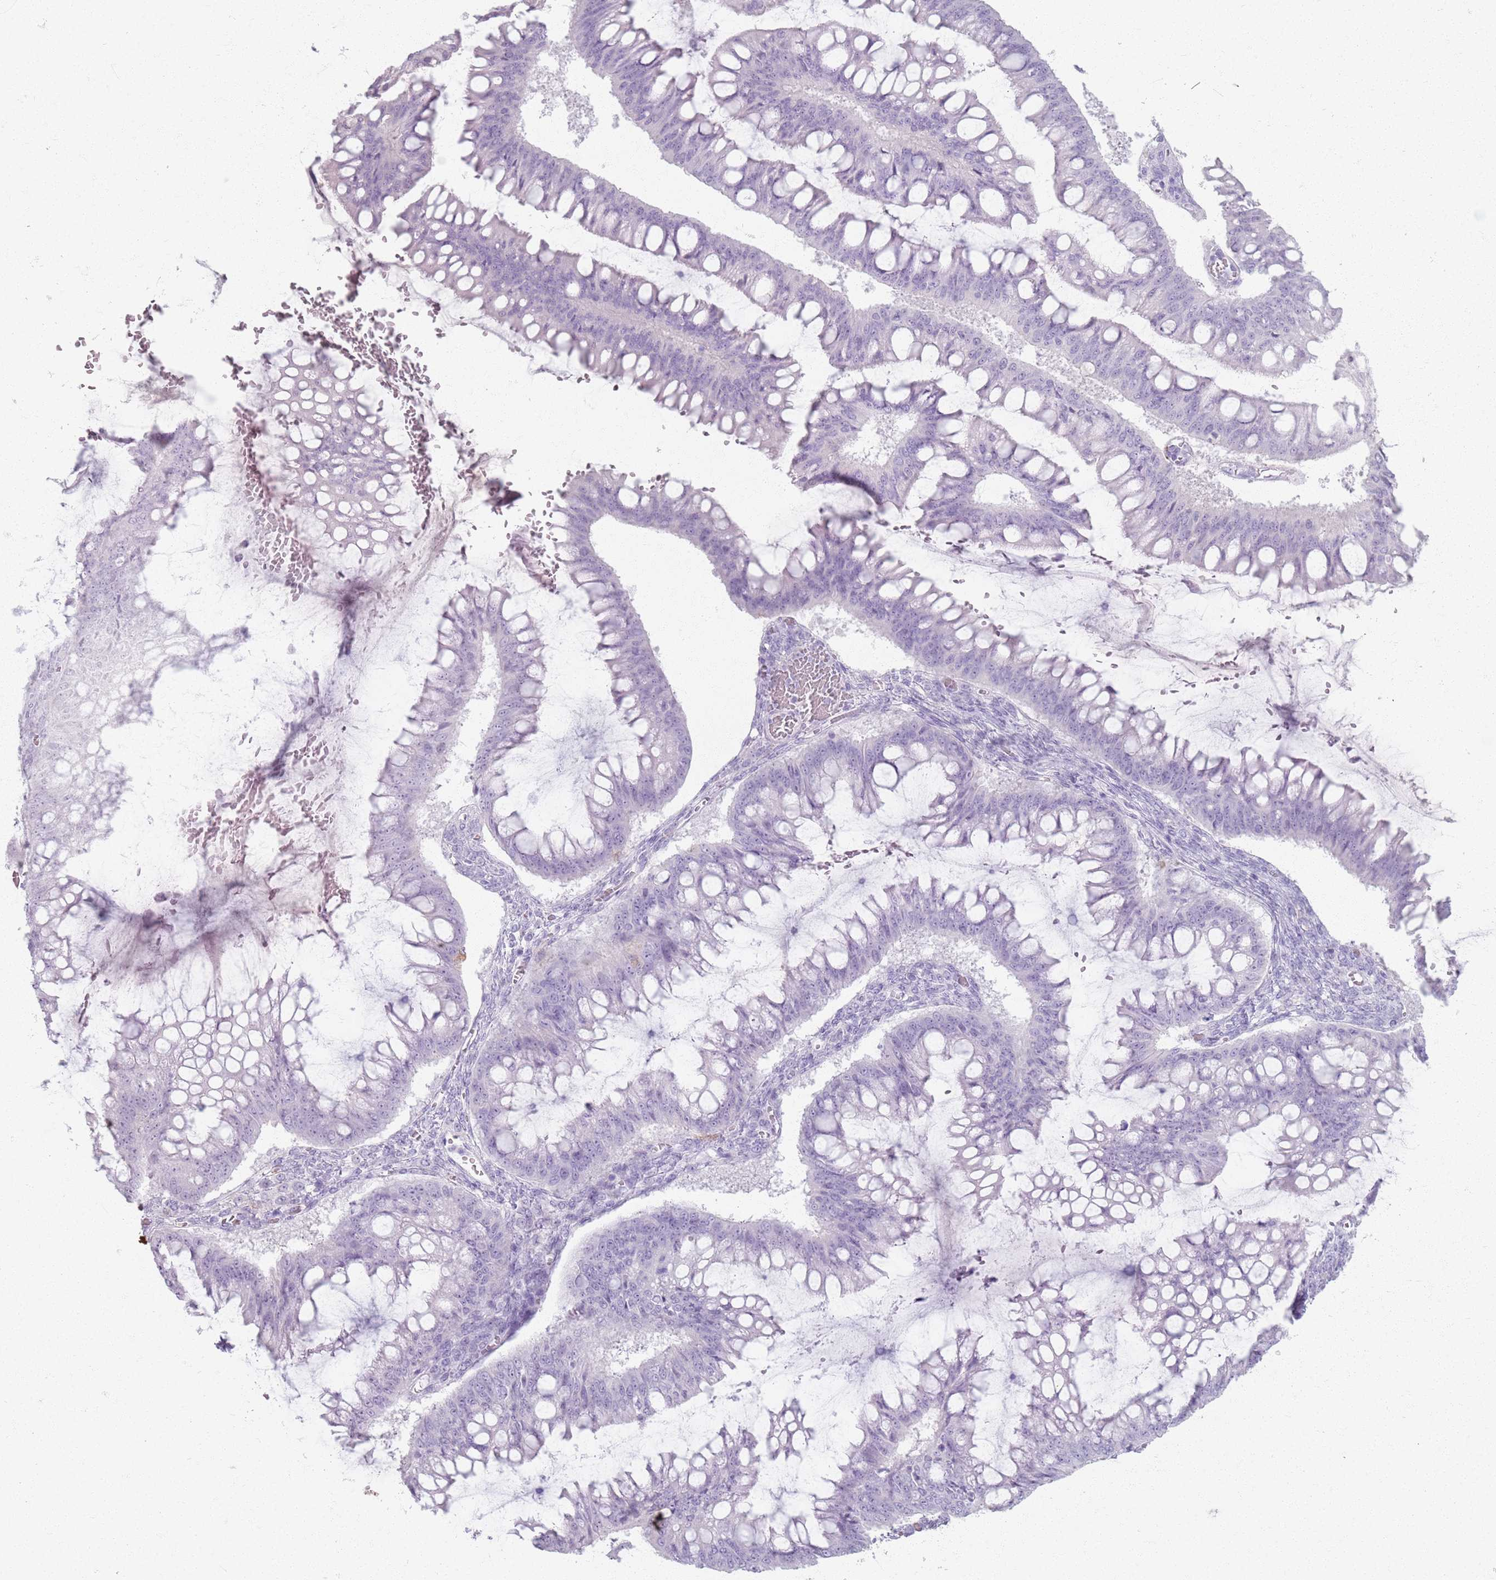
{"staining": {"intensity": "negative", "quantity": "none", "location": "none"}, "tissue": "ovarian cancer", "cell_type": "Tumor cells", "image_type": "cancer", "snomed": [{"axis": "morphology", "description": "Cystadenocarcinoma, mucinous, NOS"}, {"axis": "topography", "description": "Ovary"}], "caption": "A photomicrograph of human ovarian mucinous cystadenocarcinoma is negative for staining in tumor cells.", "gene": "GDPGP1", "patient": {"sex": "female", "age": 73}}